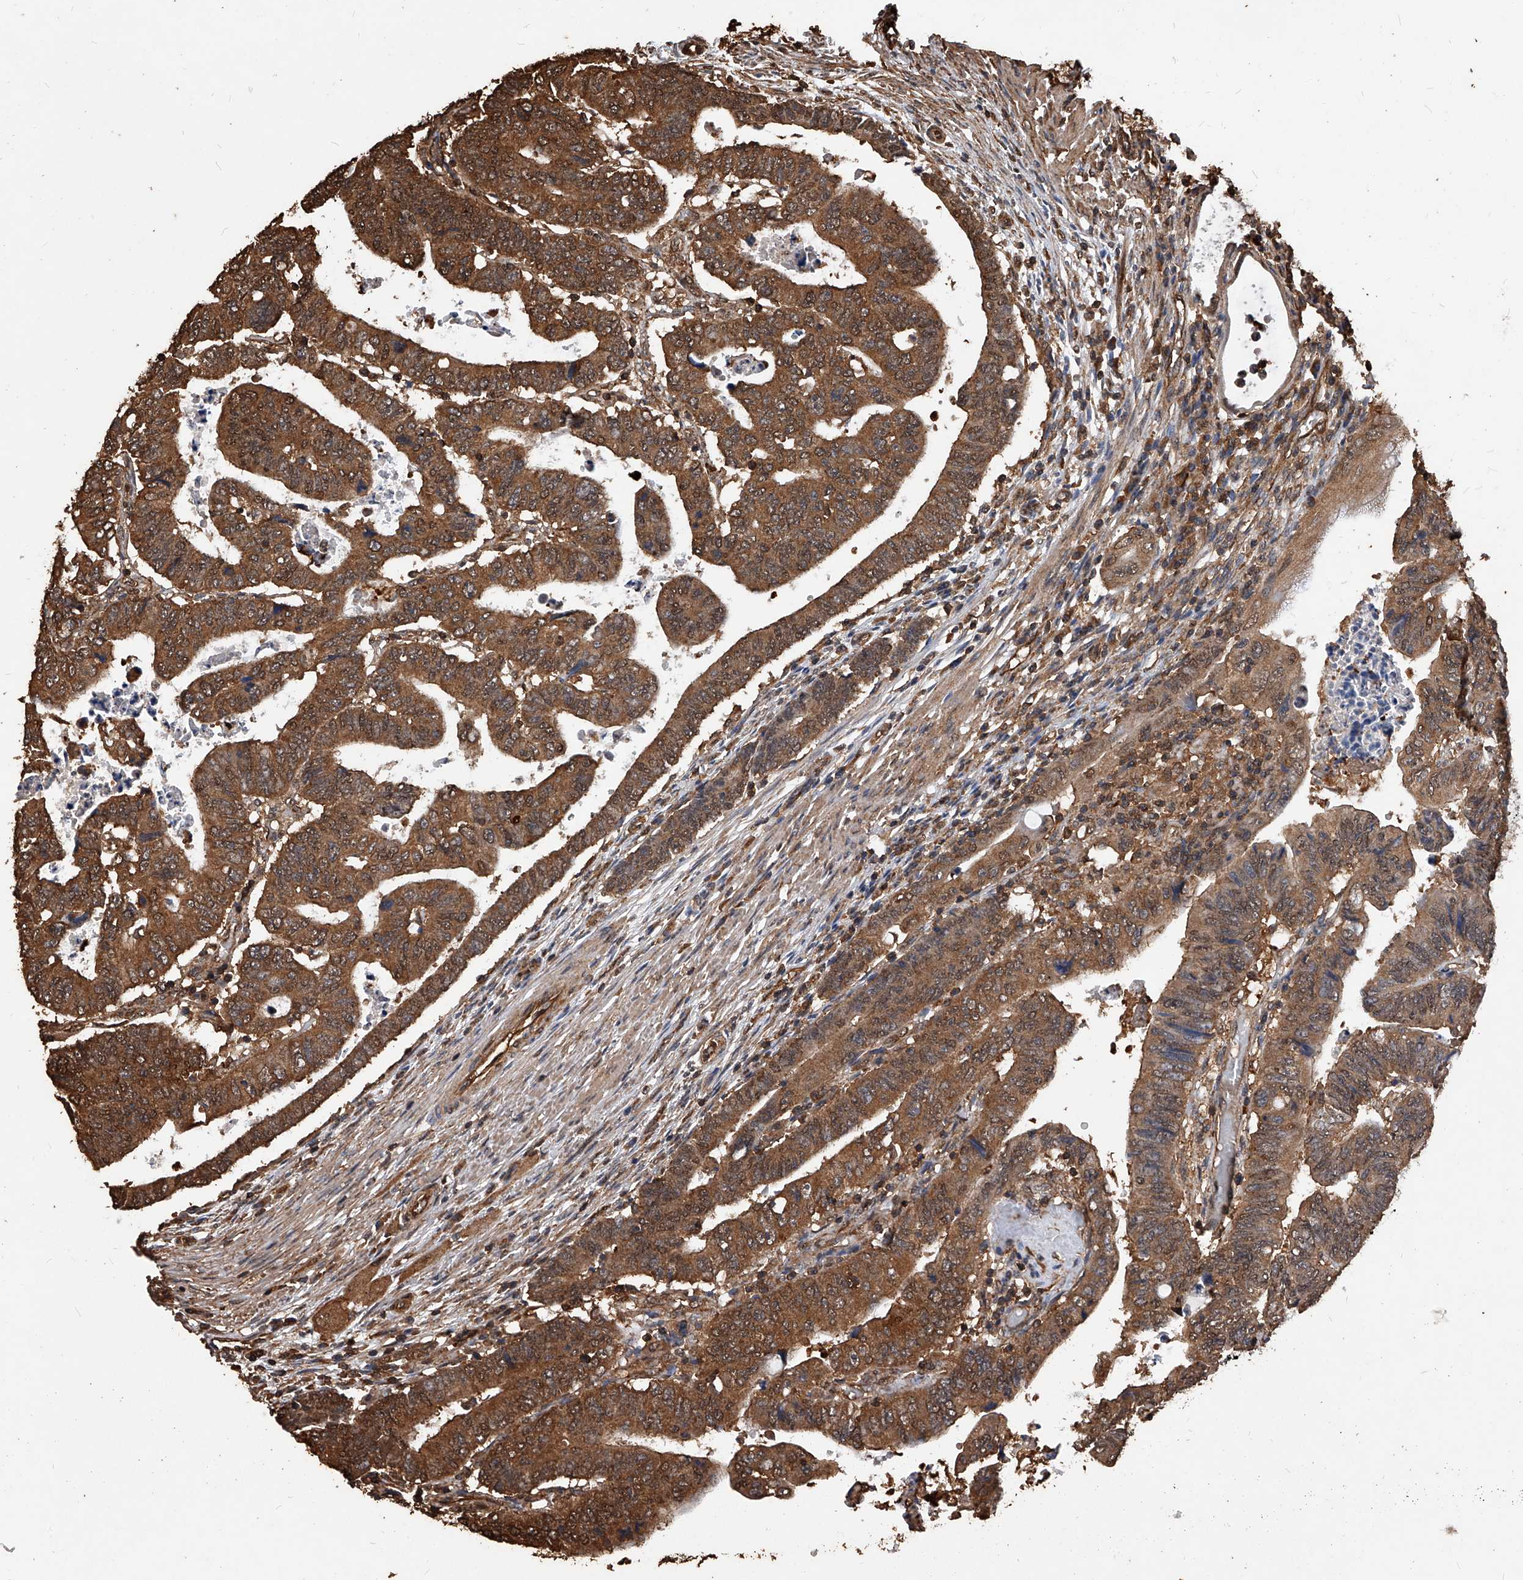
{"staining": {"intensity": "strong", "quantity": ">75%", "location": "cytoplasmic/membranous"}, "tissue": "colorectal cancer", "cell_type": "Tumor cells", "image_type": "cancer", "snomed": [{"axis": "morphology", "description": "Normal tissue, NOS"}, {"axis": "morphology", "description": "Adenocarcinoma, NOS"}, {"axis": "topography", "description": "Rectum"}], "caption": "Protein positivity by IHC demonstrates strong cytoplasmic/membranous staining in approximately >75% of tumor cells in adenocarcinoma (colorectal). Using DAB (3,3'-diaminobenzidine) (brown) and hematoxylin (blue) stains, captured at high magnification using brightfield microscopy.", "gene": "UCP2", "patient": {"sex": "female", "age": 65}}